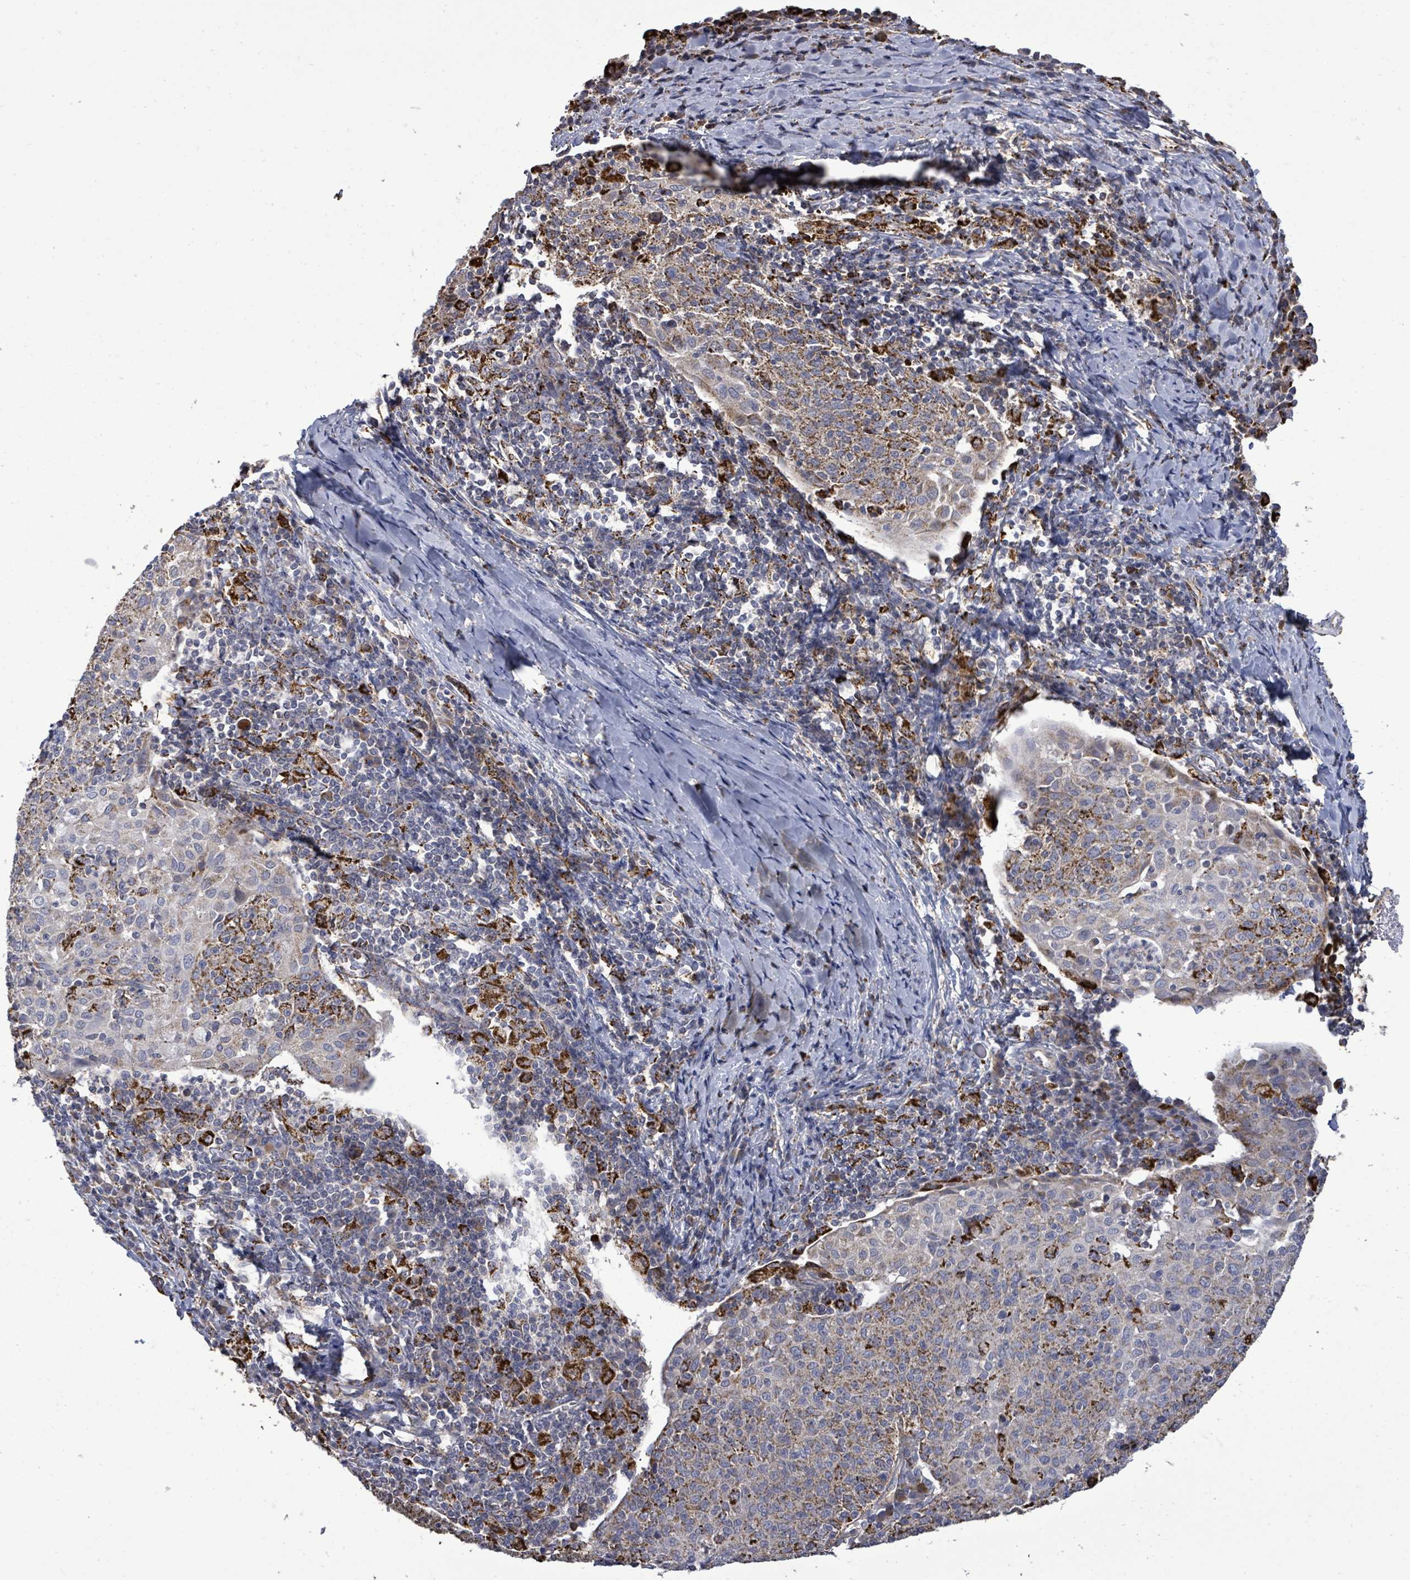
{"staining": {"intensity": "moderate", "quantity": "<25%", "location": "cytoplasmic/membranous"}, "tissue": "cervical cancer", "cell_type": "Tumor cells", "image_type": "cancer", "snomed": [{"axis": "morphology", "description": "Squamous cell carcinoma, NOS"}, {"axis": "topography", "description": "Cervix"}], "caption": "This is a micrograph of immunohistochemistry (IHC) staining of squamous cell carcinoma (cervical), which shows moderate expression in the cytoplasmic/membranous of tumor cells.", "gene": "MTMR12", "patient": {"sex": "female", "age": 52}}